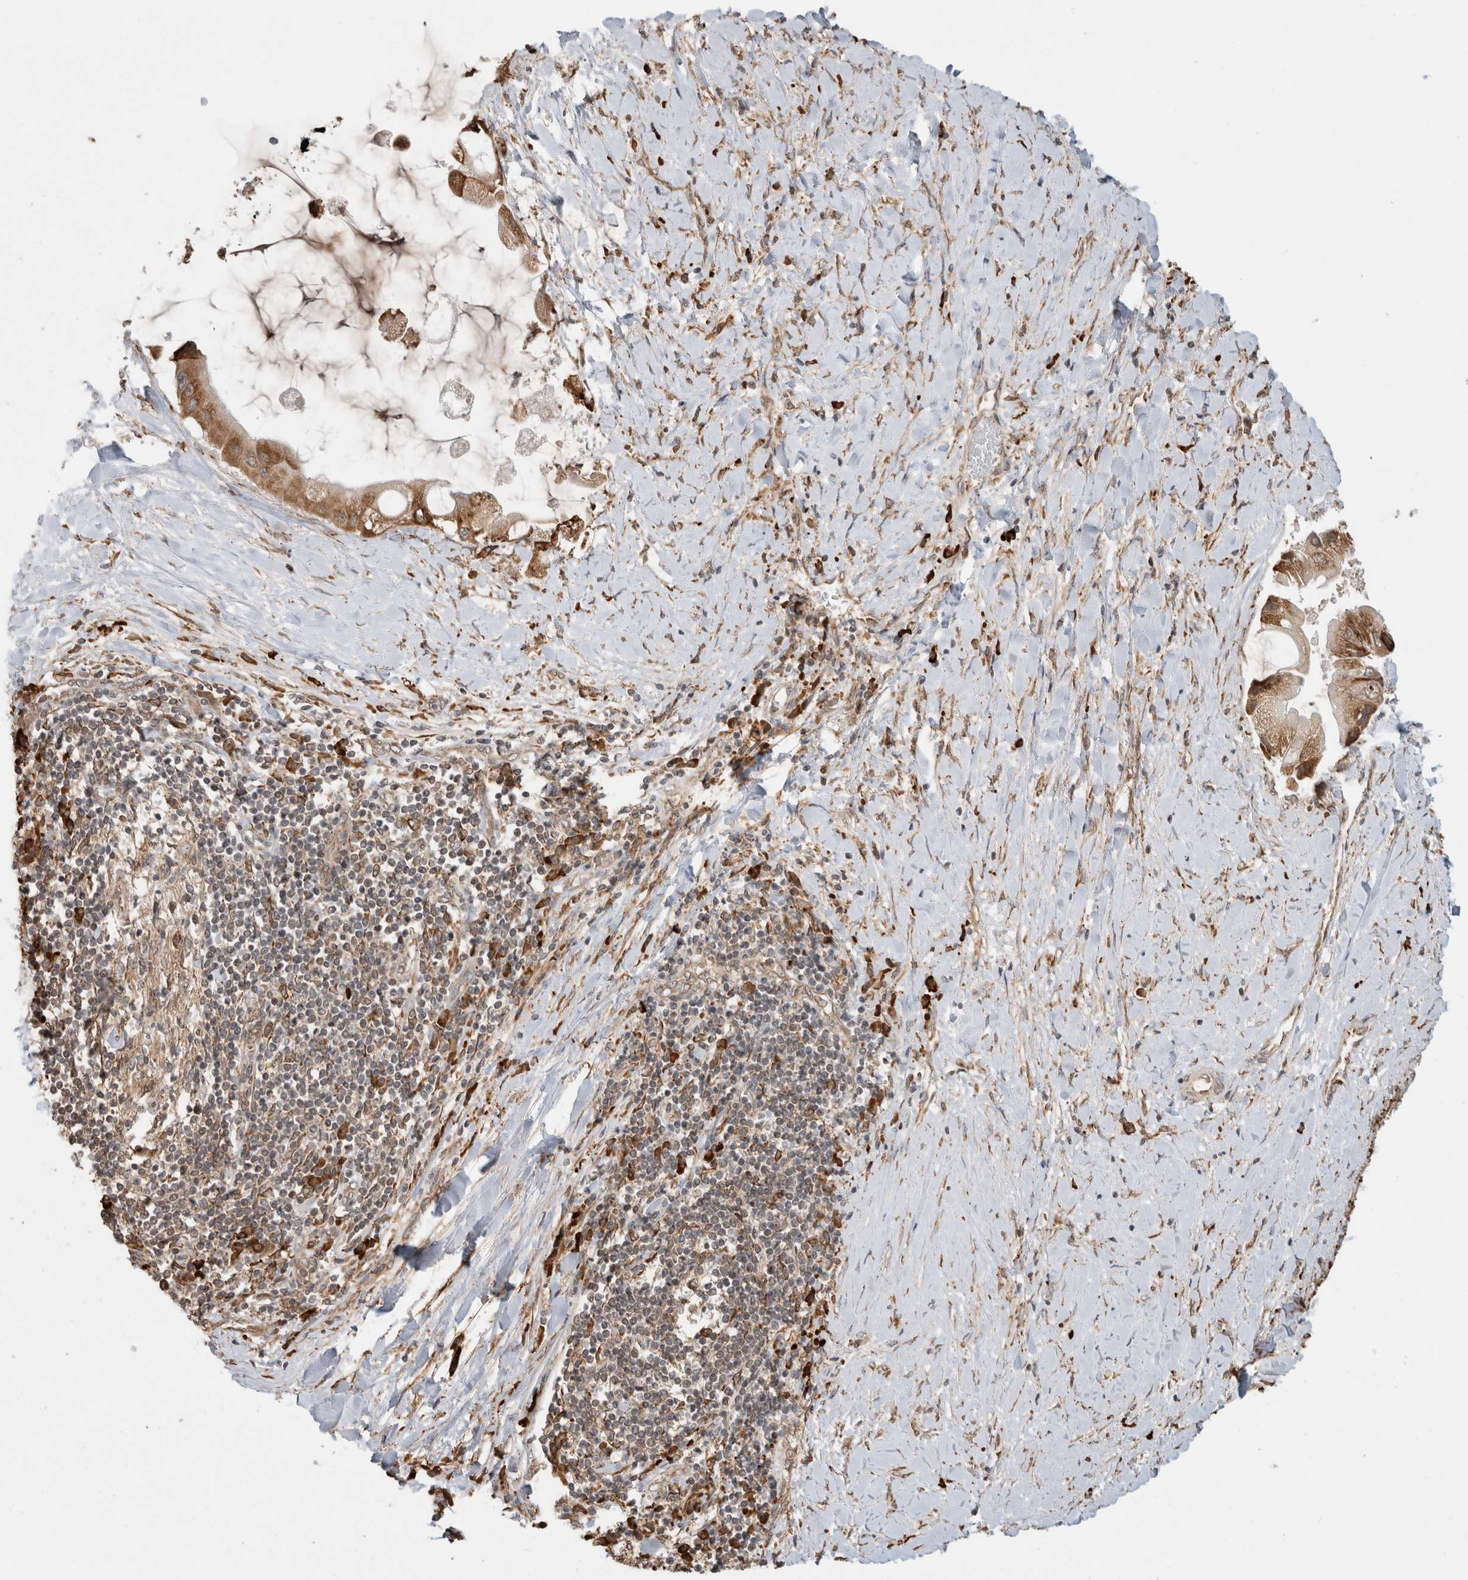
{"staining": {"intensity": "moderate", "quantity": ">75%", "location": "cytoplasmic/membranous"}, "tissue": "liver cancer", "cell_type": "Tumor cells", "image_type": "cancer", "snomed": [{"axis": "morphology", "description": "Cholangiocarcinoma"}, {"axis": "topography", "description": "Liver"}], "caption": "A high-resolution image shows IHC staining of liver cholangiocarcinoma, which displays moderate cytoplasmic/membranous staining in approximately >75% of tumor cells. (DAB IHC, brown staining for protein, blue staining for nuclei).", "gene": "MS4A7", "patient": {"sex": "male", "age": 50}}